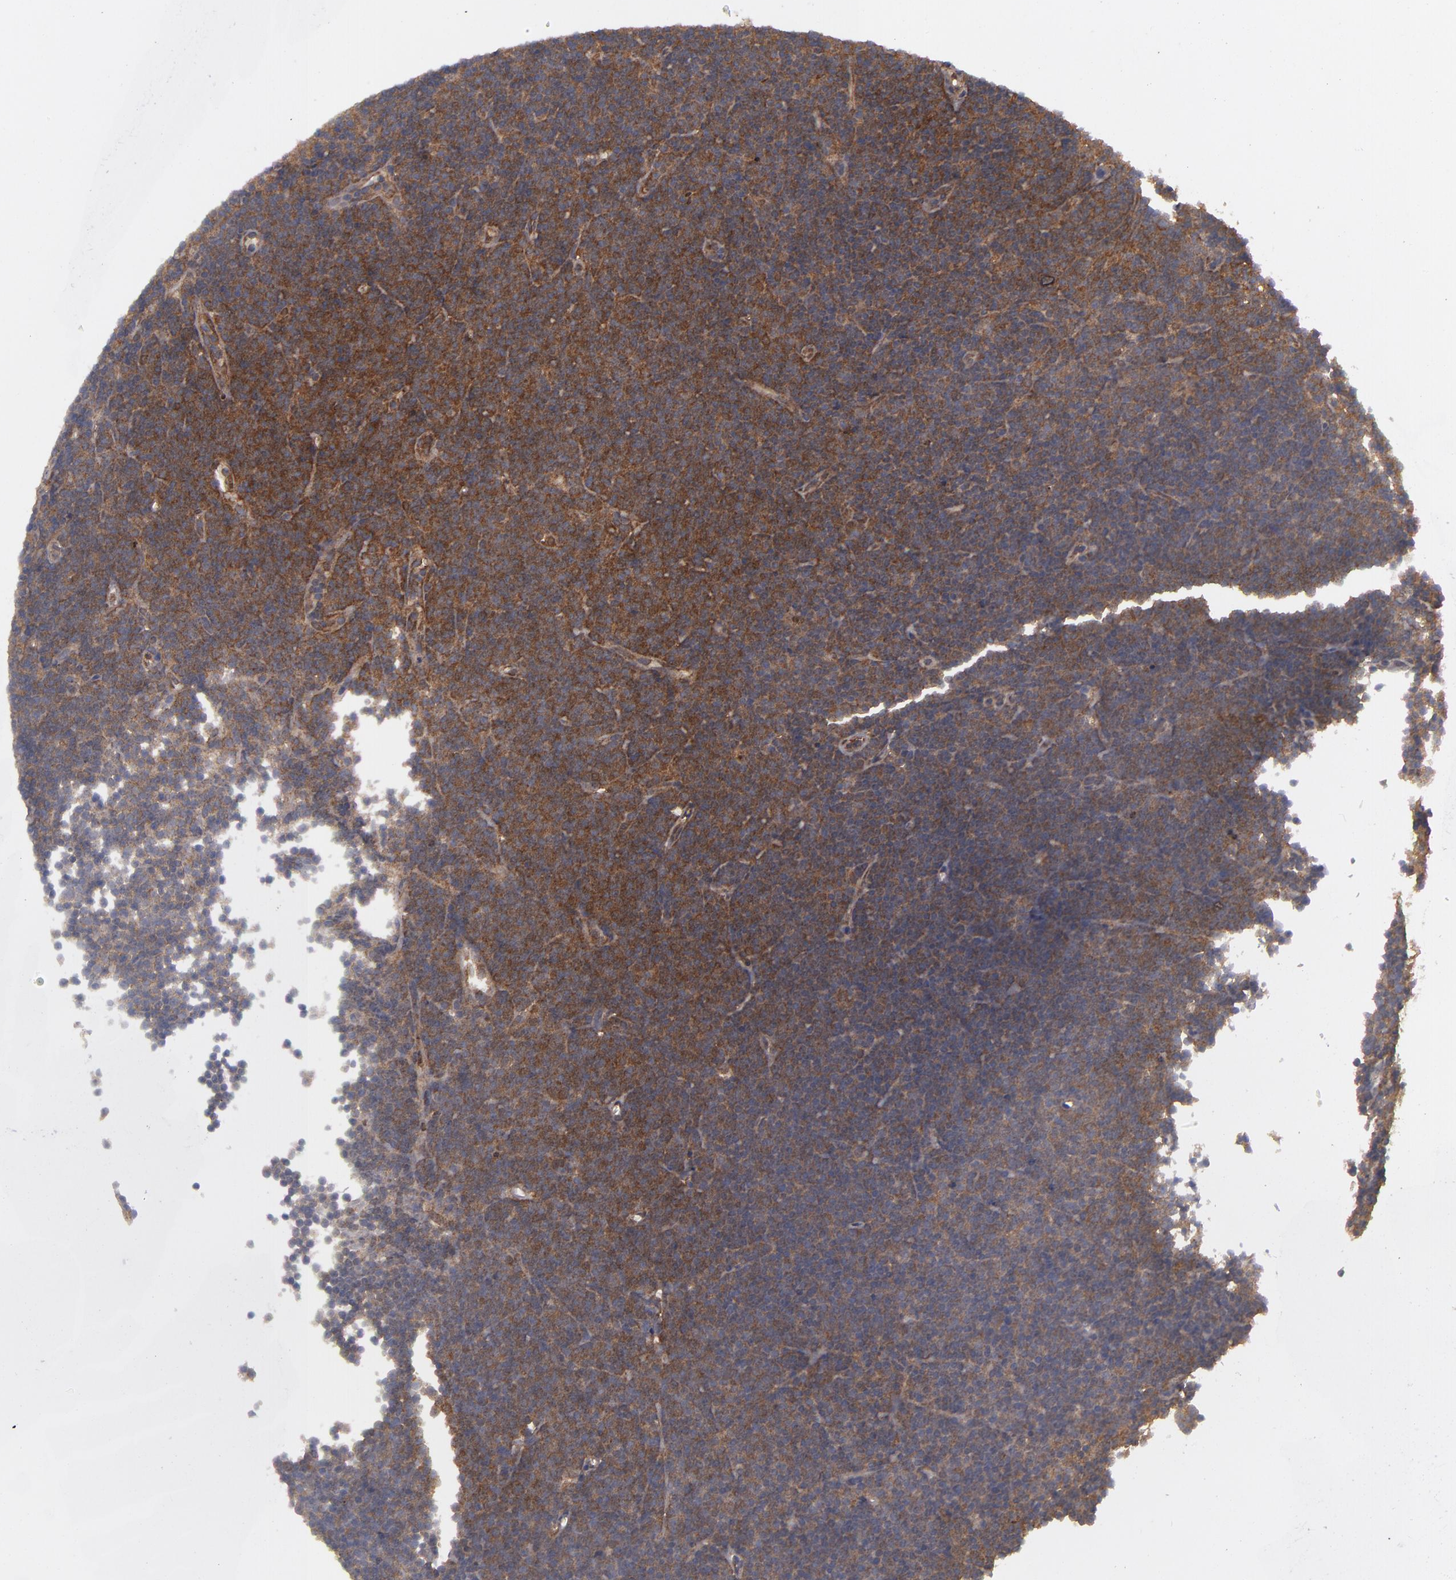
{"staining": {"intensity": "moderate", "quantity": ">75%", "location": "cytoplasmic/membranous"}, "tissue": "lymphoma", "cell_type": "Tumor cells", "image_type": "cancer", "snomed": [{"axis": "morphology", "description": "Malignant lymphoma, non-Hodgkin's type, Low grade"}, {"axis": "topography", "description": "Lymph node"}], "caption": "Low-grade malignant lymphoma, non-Hodgkin's type stained with a brown dye shows moderate cytoplasmic/membranous positive positivity in approximately >75% of tumor cells.", "gene": "MTHFD1", "patient": {"sex": "male", "age": 57}}